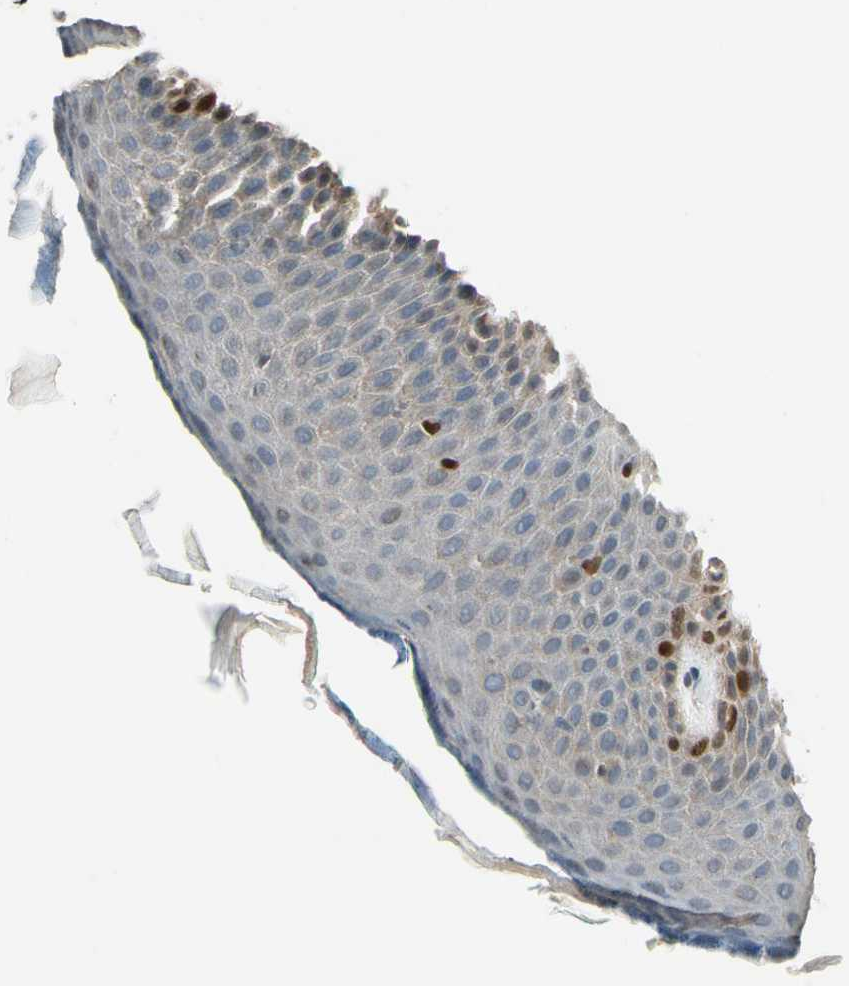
{"staining": {"intensity": "strong", "quantity": "<25%", "location": "nuclear"}, "tissue": "skin", "cell_type": "Epidermal cells", "image_type": "normal", "snomed": [{"axis": "morphology", "description": "Normal tissue, NOS"}, {"axis": "topography", "description": "Anal"}], "caption": "The photomicrograph exhibits immunohistochemical staining of unremarkable skin. There is strong nuclear staining is identified in about <25% of epidermal cells.", "gene": "ZKSCAN3", "patient": {"sex": "male", "age": 74}}